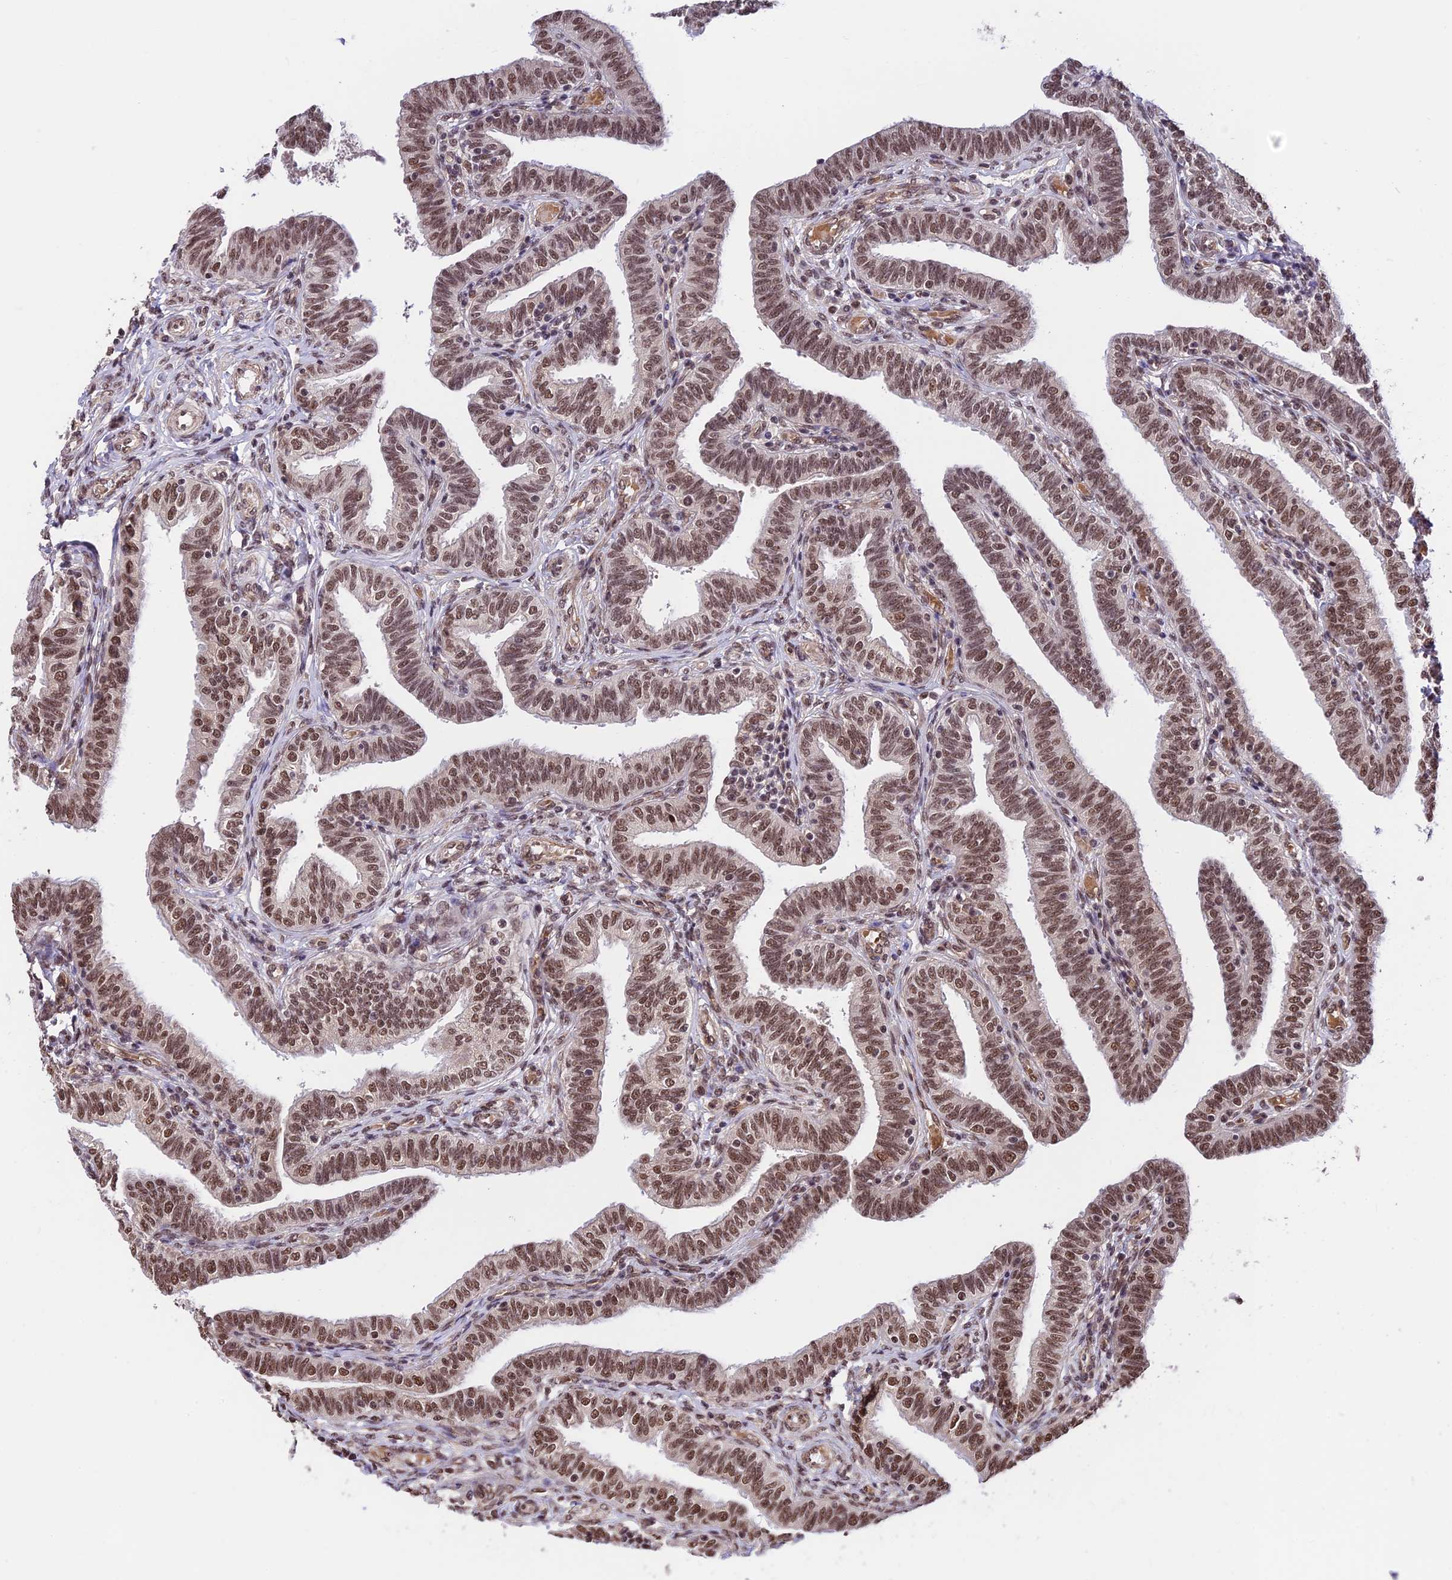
{"staining": {"intensity": "strong", "quantity": ">75%", "location": "nuclear"}, "tissue": "fallopian tube", "cell_type": "Glandular cells", "image_type": "normal", "snomed": [{"axis": "morphology", "description": "Normal tissue, NOS"}, {"axis": "topography", "description": "Fallopian tube"}], "caption": "A histopathology image of human fallopian tube stained for a protein displays strong nuclear brown staining in glandular cells. Ihc stains the protein in brown and the nuclei are stained blue.", "gene": "RBM42", "patient": {"sex": "female", "age": 39}}